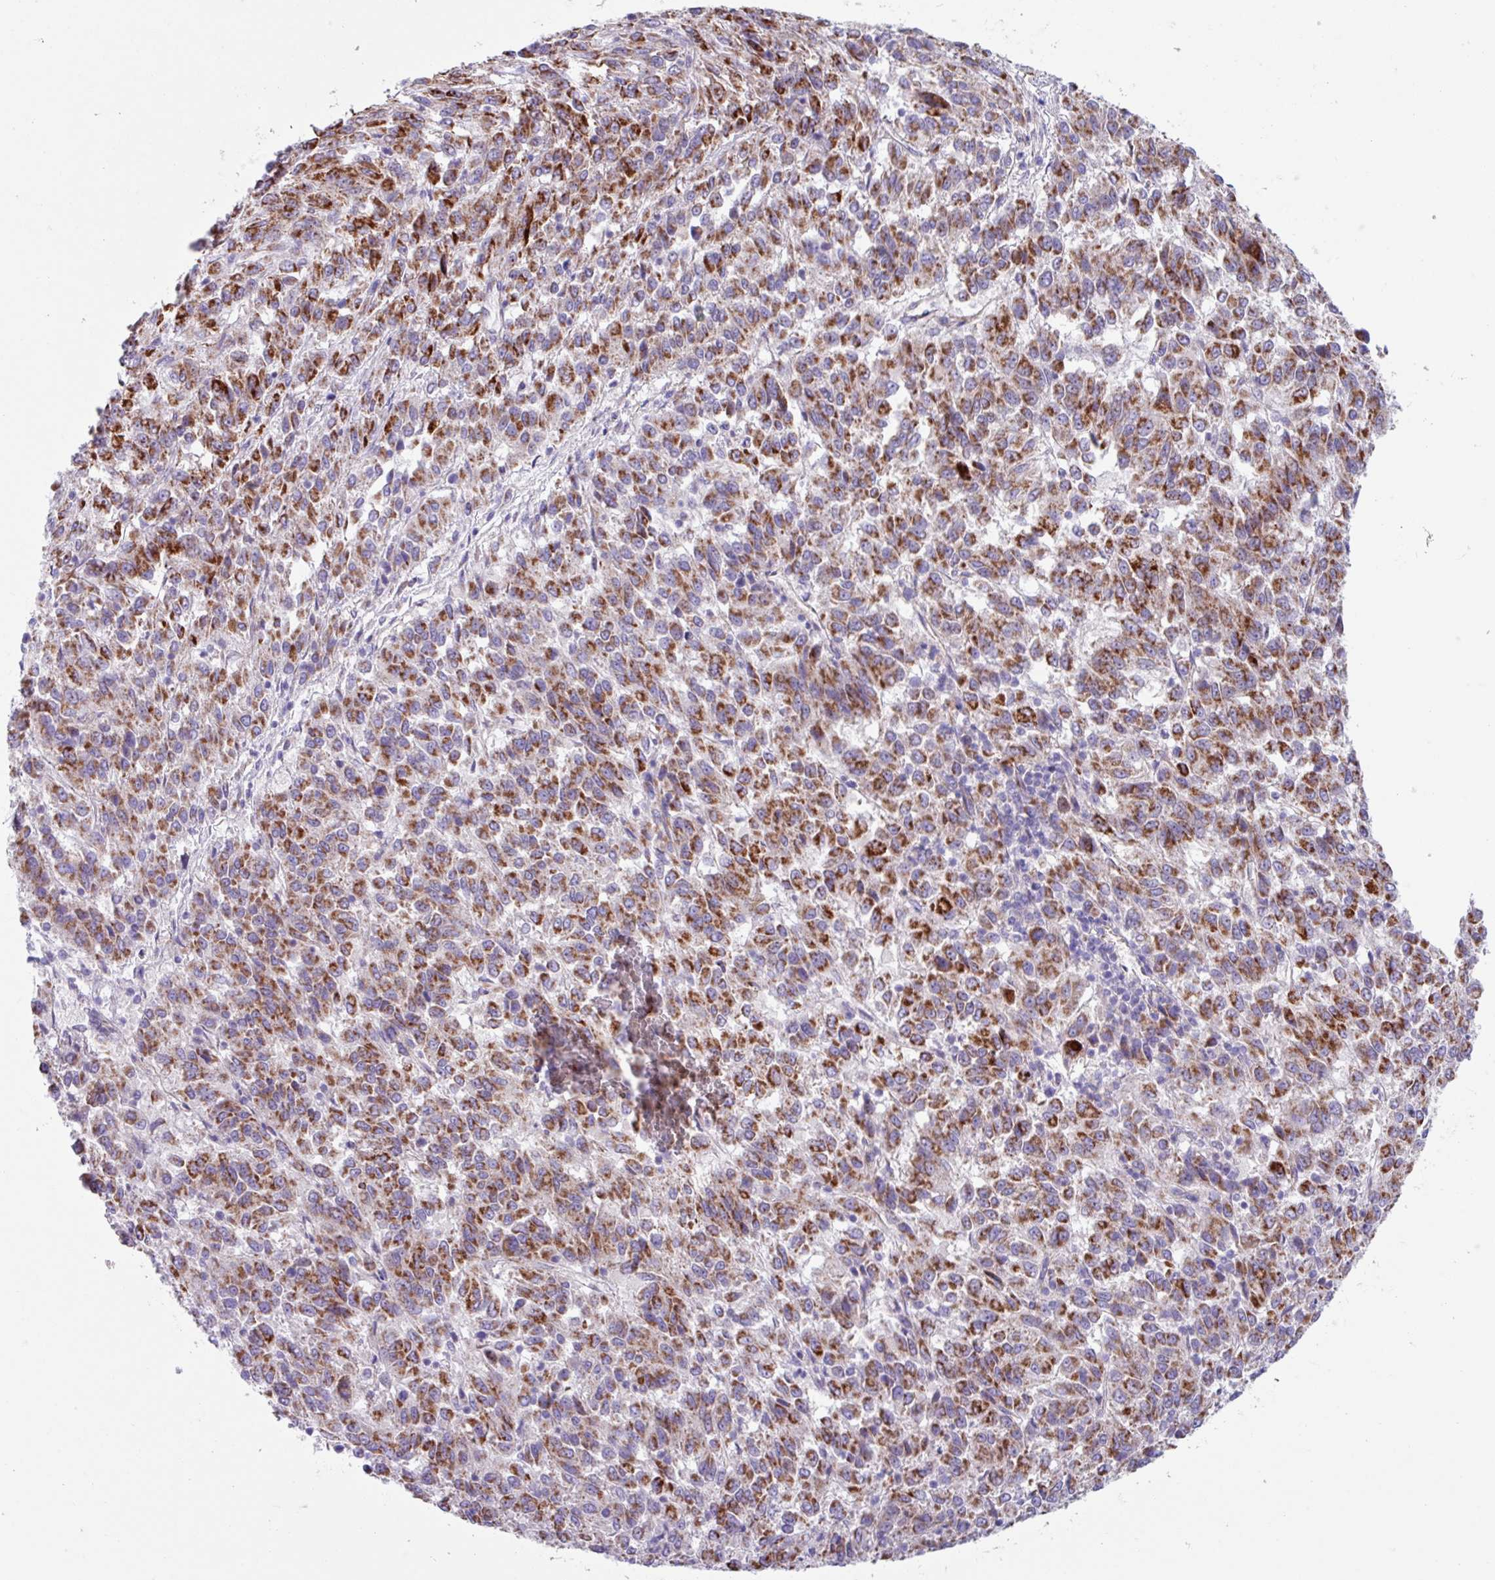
{"staining": {"intensity": "strong", "quantity": ">75%", "location": "cytoplasmic/membranous"}, "tissue": "melanoma", "cell_type": "Tumor cells", "image_type": "cancer", "snomed": [{"axis": "morphology", "description": "Malignant melanoma, Metastatic site"}, {"axis": "topography", "description": "Lung"}], "caption": "The micrograph exhibits immunohistochemical staining of malignant melanoma (metastatic site). There is strong cytoplasmic/membranous staining is present in approximately >75% of tumor cells.", "gene": "OTULIN", "patient": {"sex": "male", "age": 64}}